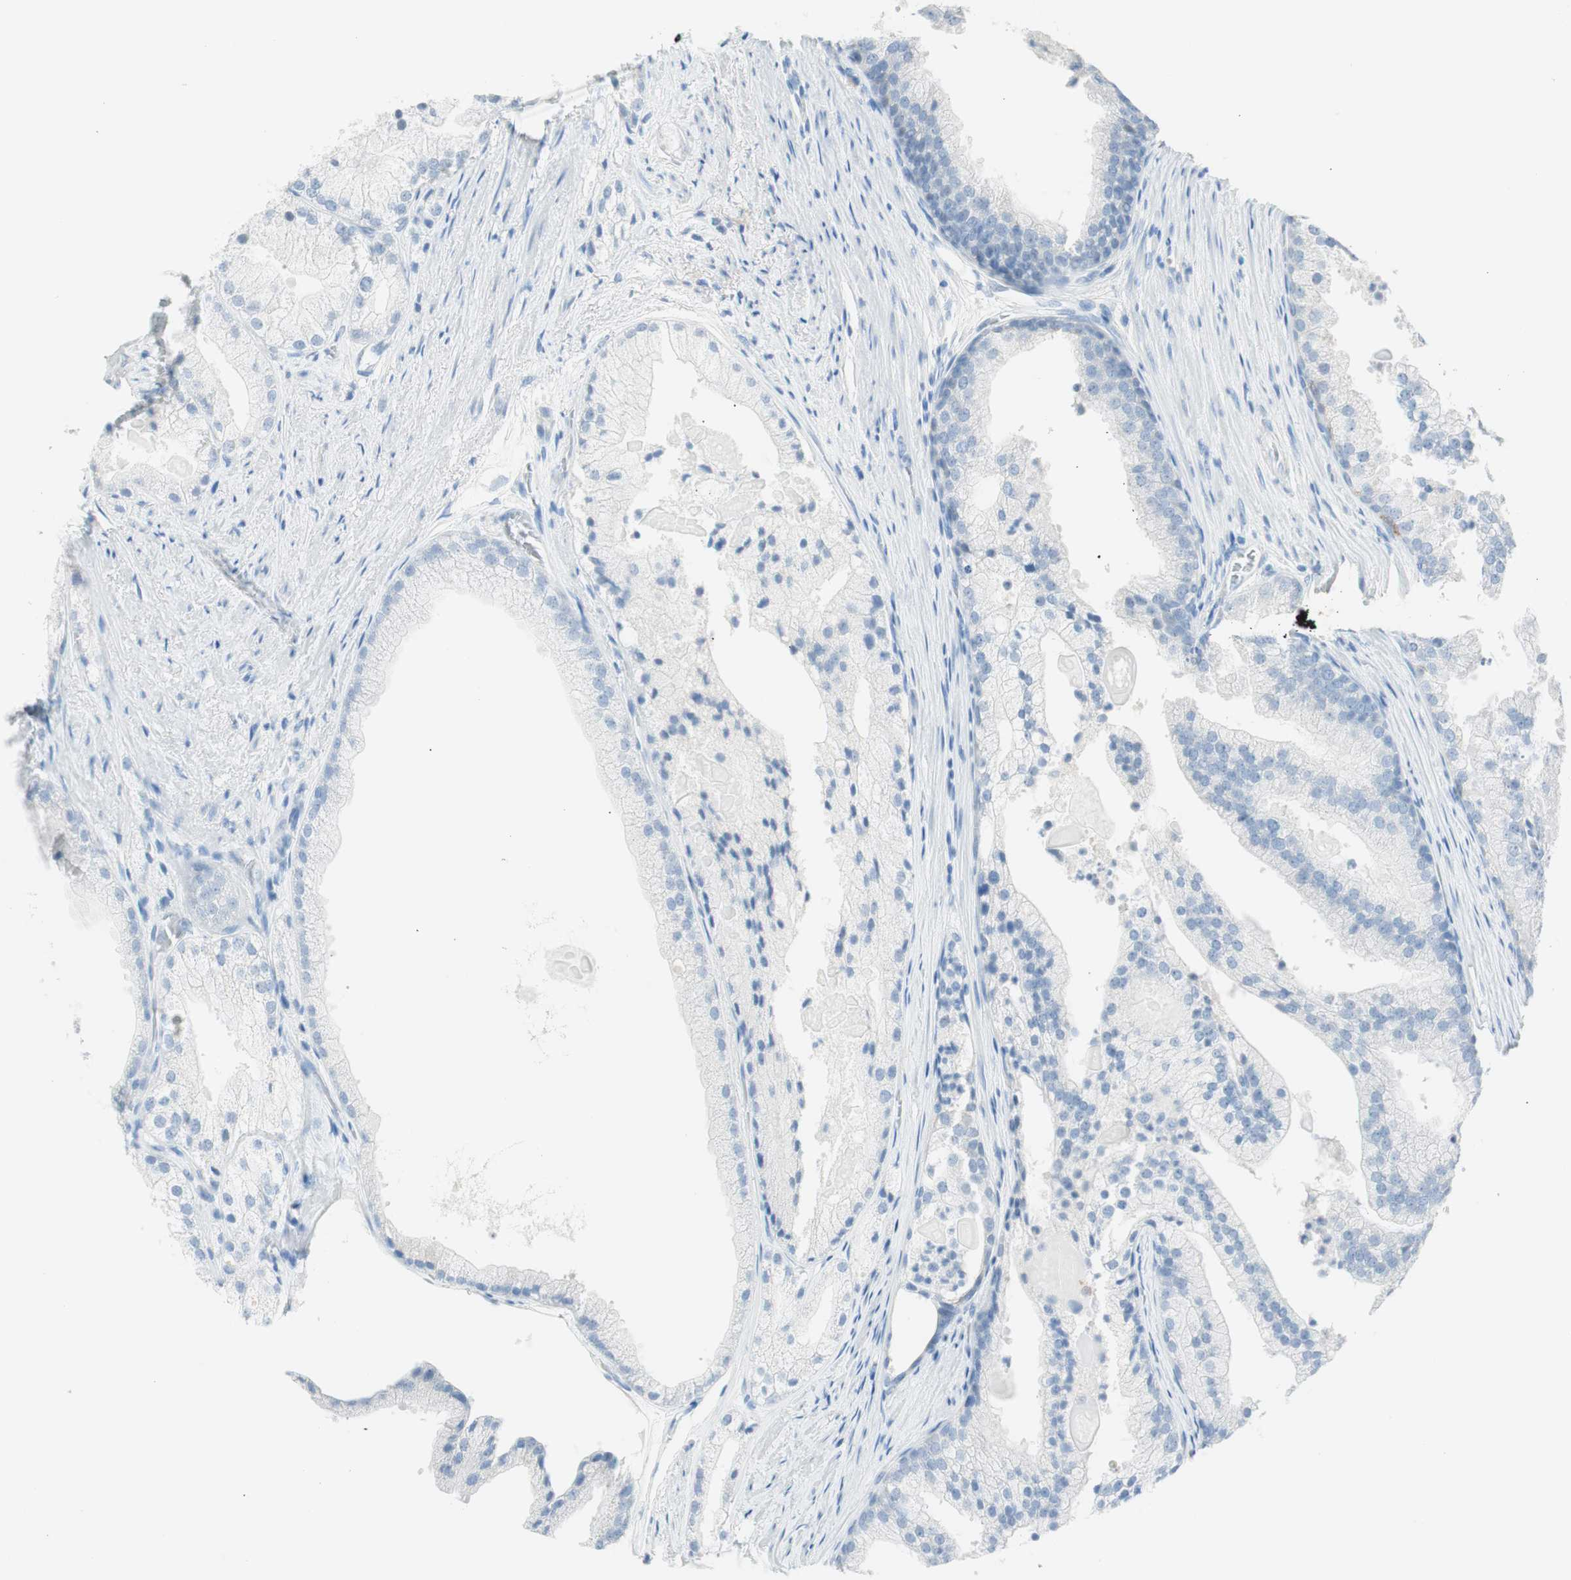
{"staining": {"intensity": "negative", "quantity": "none", "location": "none"}, "tissue": "prostate cancer", "cell_type": "Tumor cells", "image_type": "cancer", "snomed": [{"axis": "morphology", "description": "Adenocarcinoma, Low grade"}, {"axis": "topography", "description": "Prostate"}], "caption": "DAB (3,3'-diaminobenzidine) immunohistochemical staining of prostate low-grade adenocarcinoma reveals no significant expression in tumor cells.", "gene": "TNFRSF13C", "patient": {"sex": "male", "age": 69}}